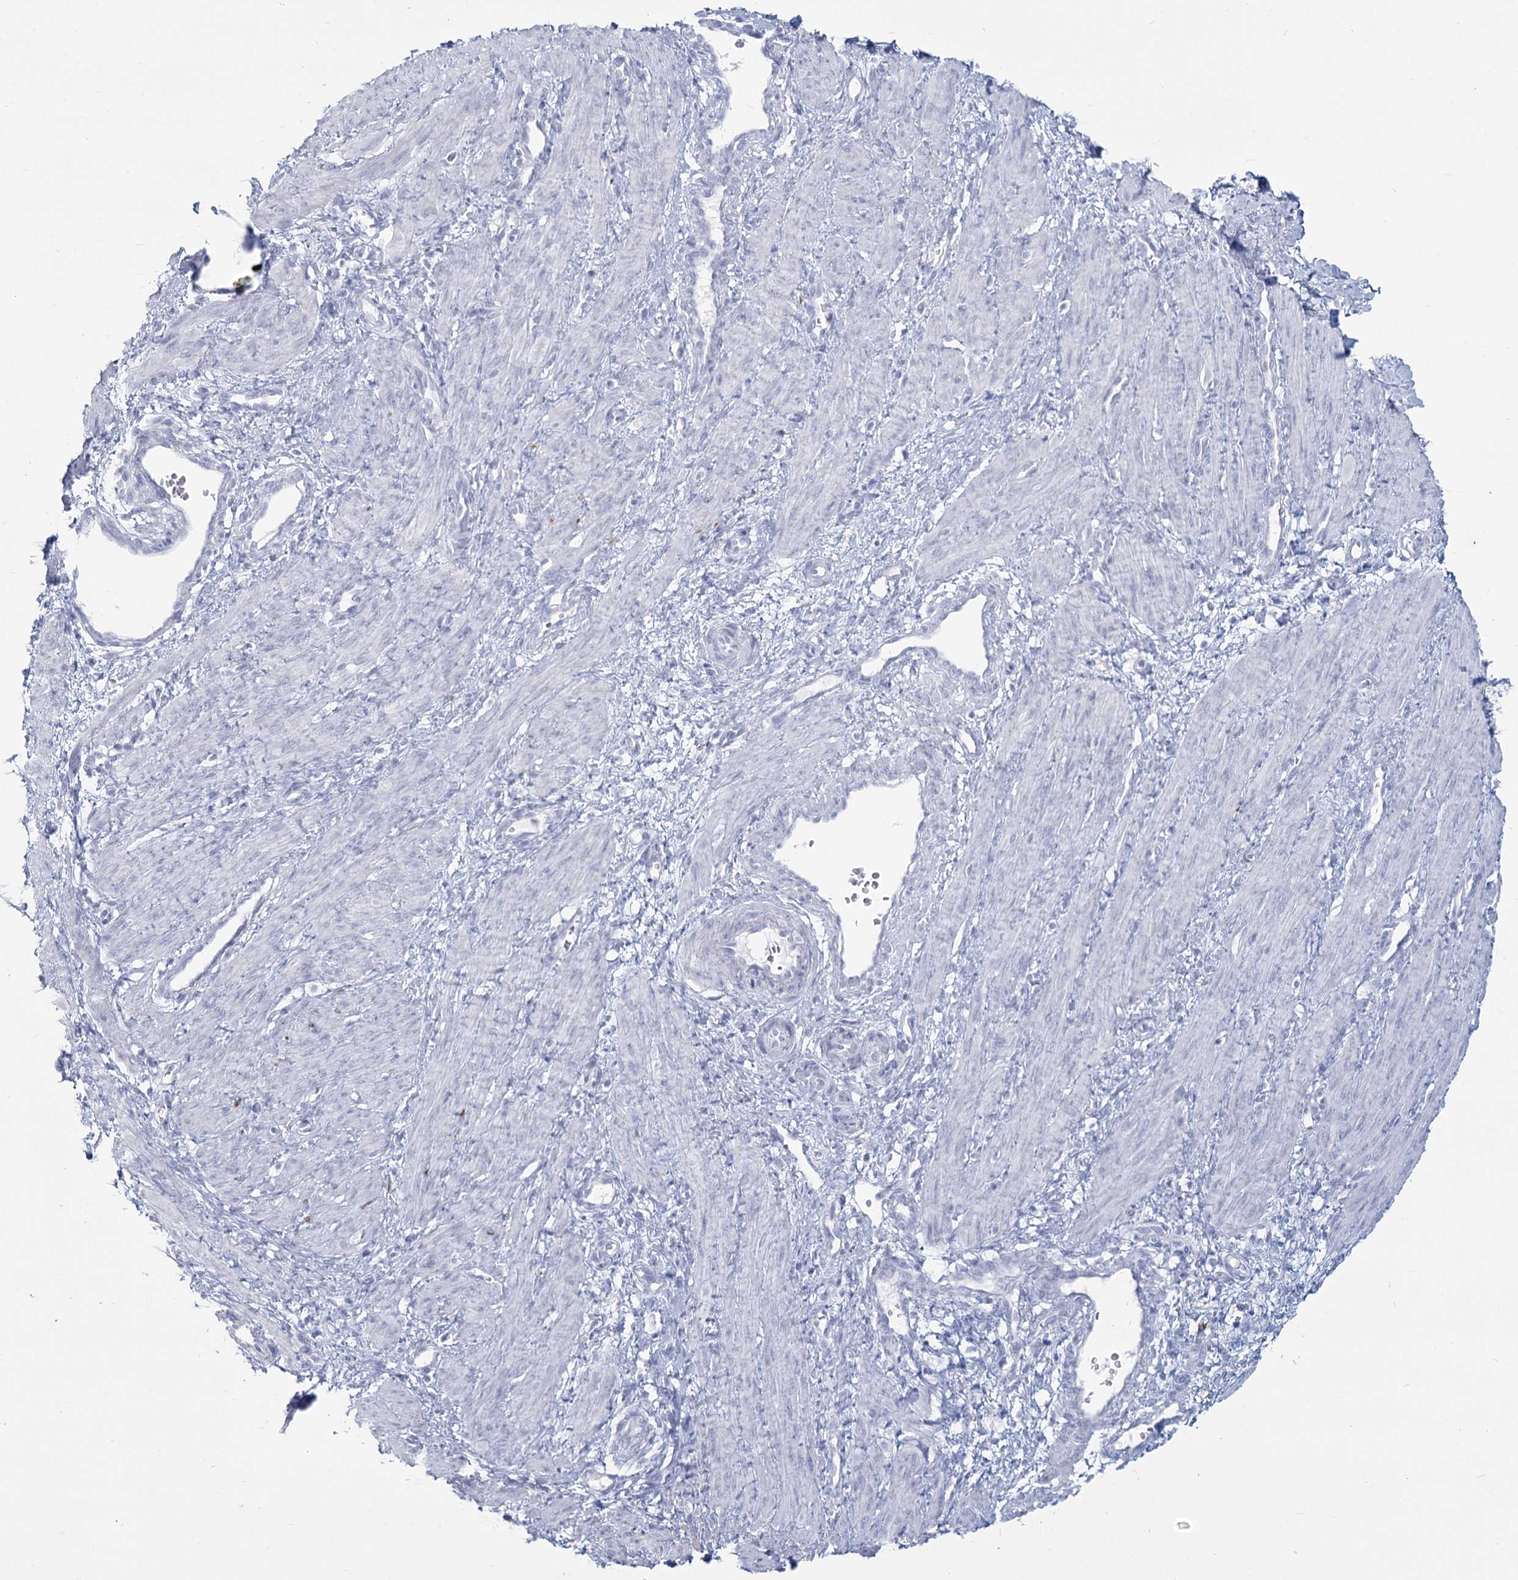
{"staining": {"intensity": "negative", "quantity": "none", "location": "none"}, "tissue": "smooth muscle", "cell_type": "Smooth muscle cells", "image_type": "normal", "snomed": [{"axis": "morphology", "description": "Normal tissue, NOS"}, {"axis": "topography", "description": "Endometrium"}], "caption": "Immunohistochemistry (IHC) of benign smooth muscle demonstrates no expression in smooth muscle cells.", "gene": "SLC6A19", "patient": {"sex": "female", "age": 33}}